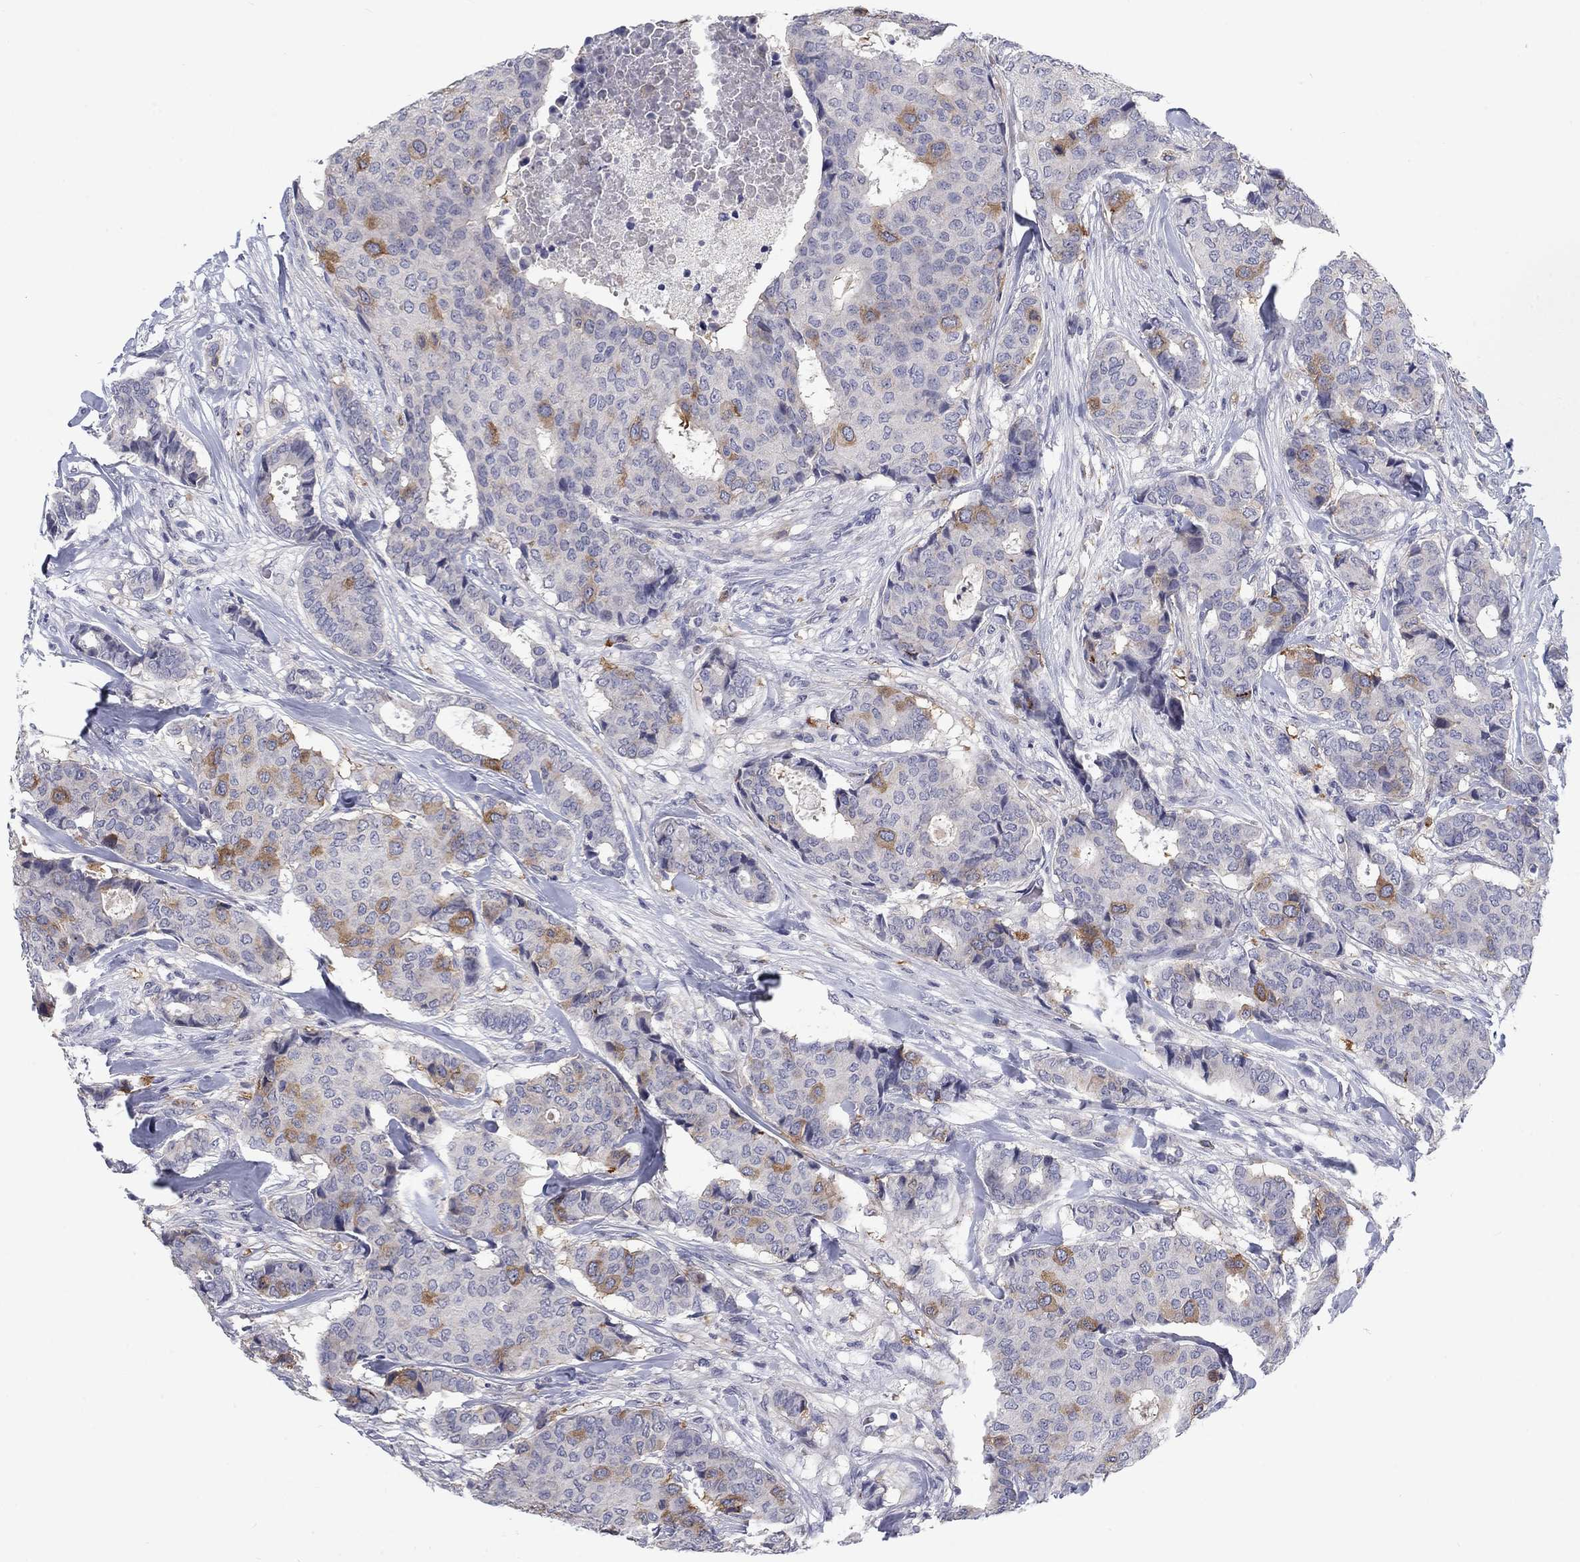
{"staining": {"intensity": "moderate", "quantity": "<25%", "location": "cytoplasmic/membranous"}, "tissue": "breast cancer", "cell_type": "Tumor cells", "image_type": "cancer", "snomed": [{"axis": "morphology", "description": "Duct carcinoma"}, {"axis": "topography", "description": "Breast"}], "caption": "A low amount of moderate cytoplasmic/membranous expression is identified in approximately <25% of tumor cells in breast cancer tissue. (DAB IHC with brightfield microscopy, high magnification).", "gene": "KIF15", "patient": {"sex": "female", "age": 75}}